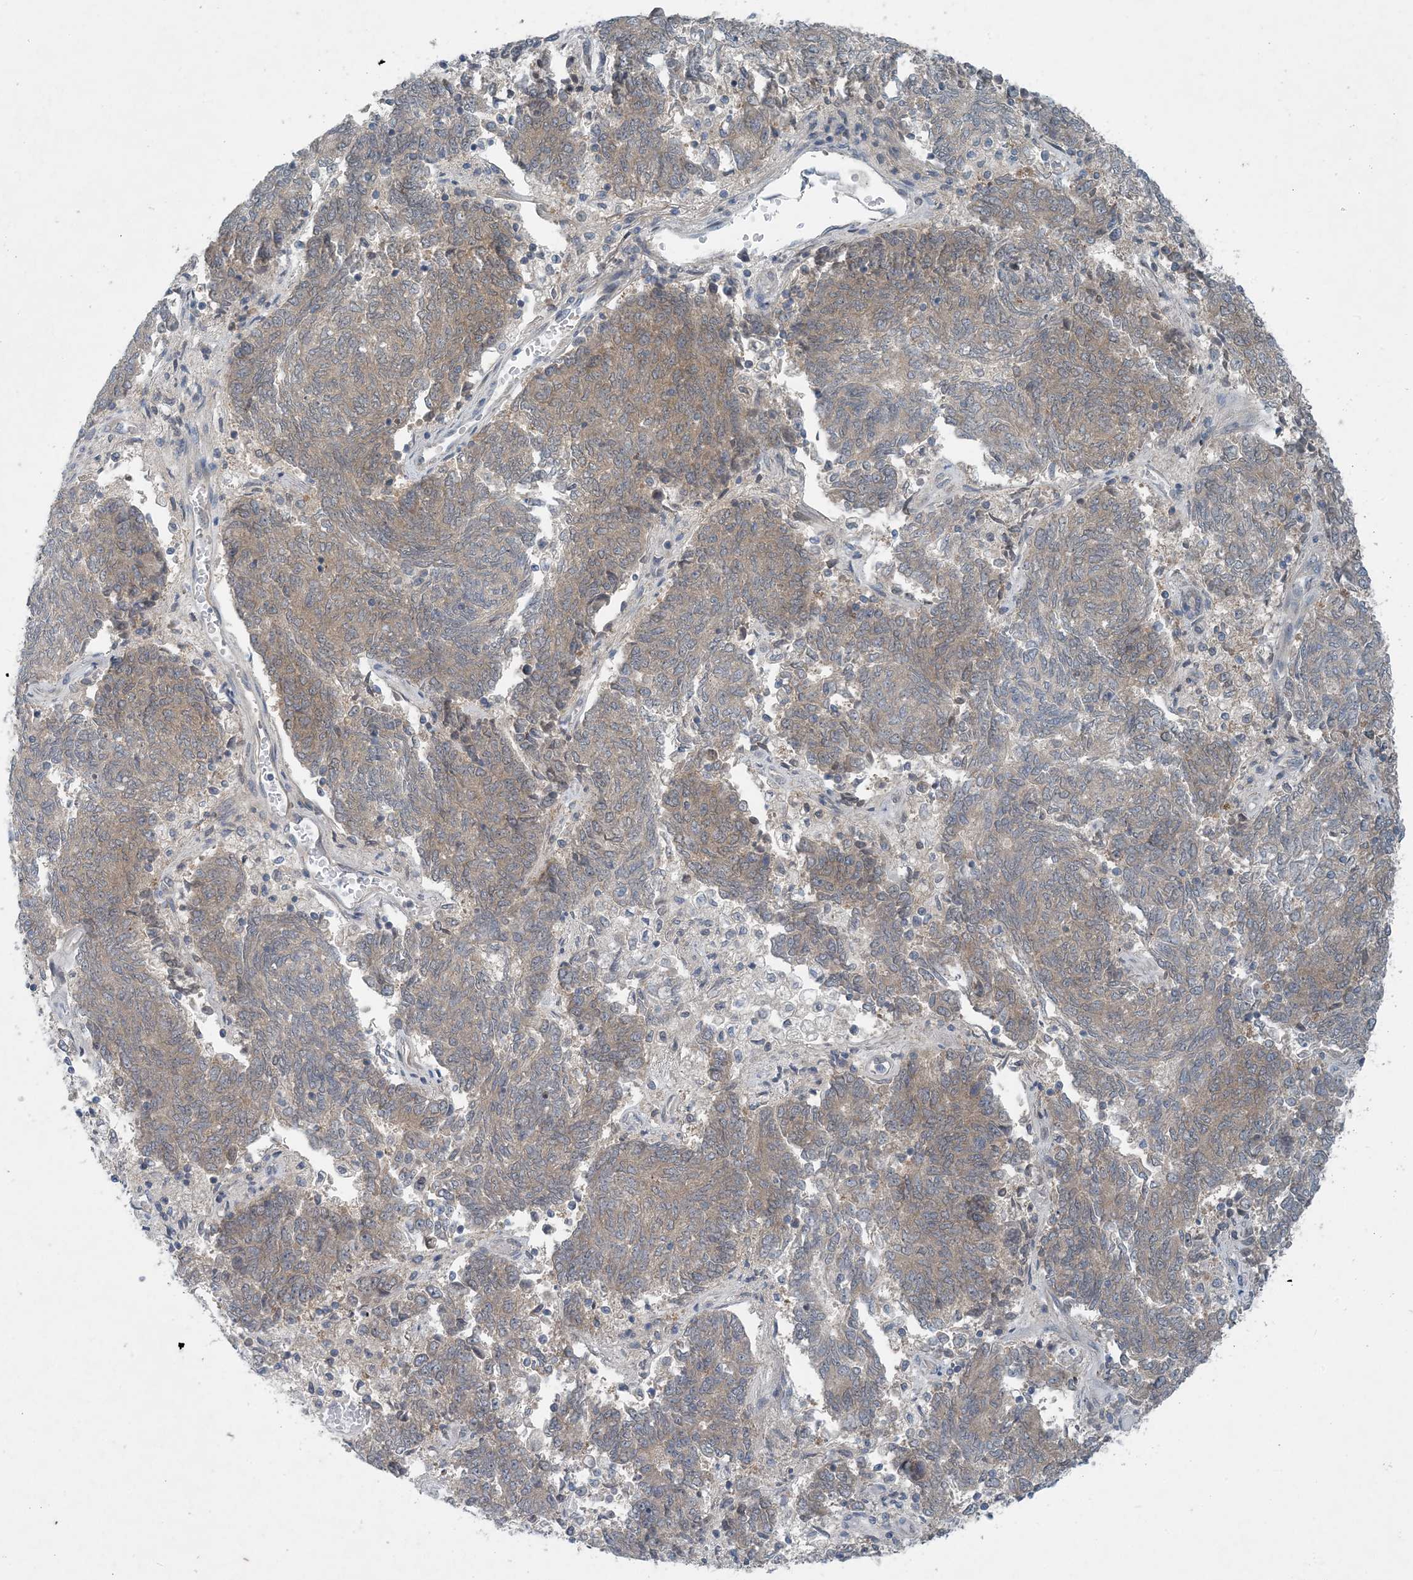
{"staining": {"intensity": "moderate", "quantity": "25%-75%", "location": "cytoplasmic/membranous"}, "tissue": "endometrial cancer", "cell_type": "Tumor cells", "image_type": "cancer", "snomed": [{"axis": "morphology", "description": "Adenocarcinoma, NOS"}, {"axis": "topography", "description": "Endometrium"}], "caption": "This is a micrograph of immunohistochemistry (IHC) staining of adenocarcinoma (endometrial), which shows moderate staining in the cytoplasmic/membranous of tumor cells.", "gene": "HIKESHI", "patient": {"sex": "female", "age": 80}}